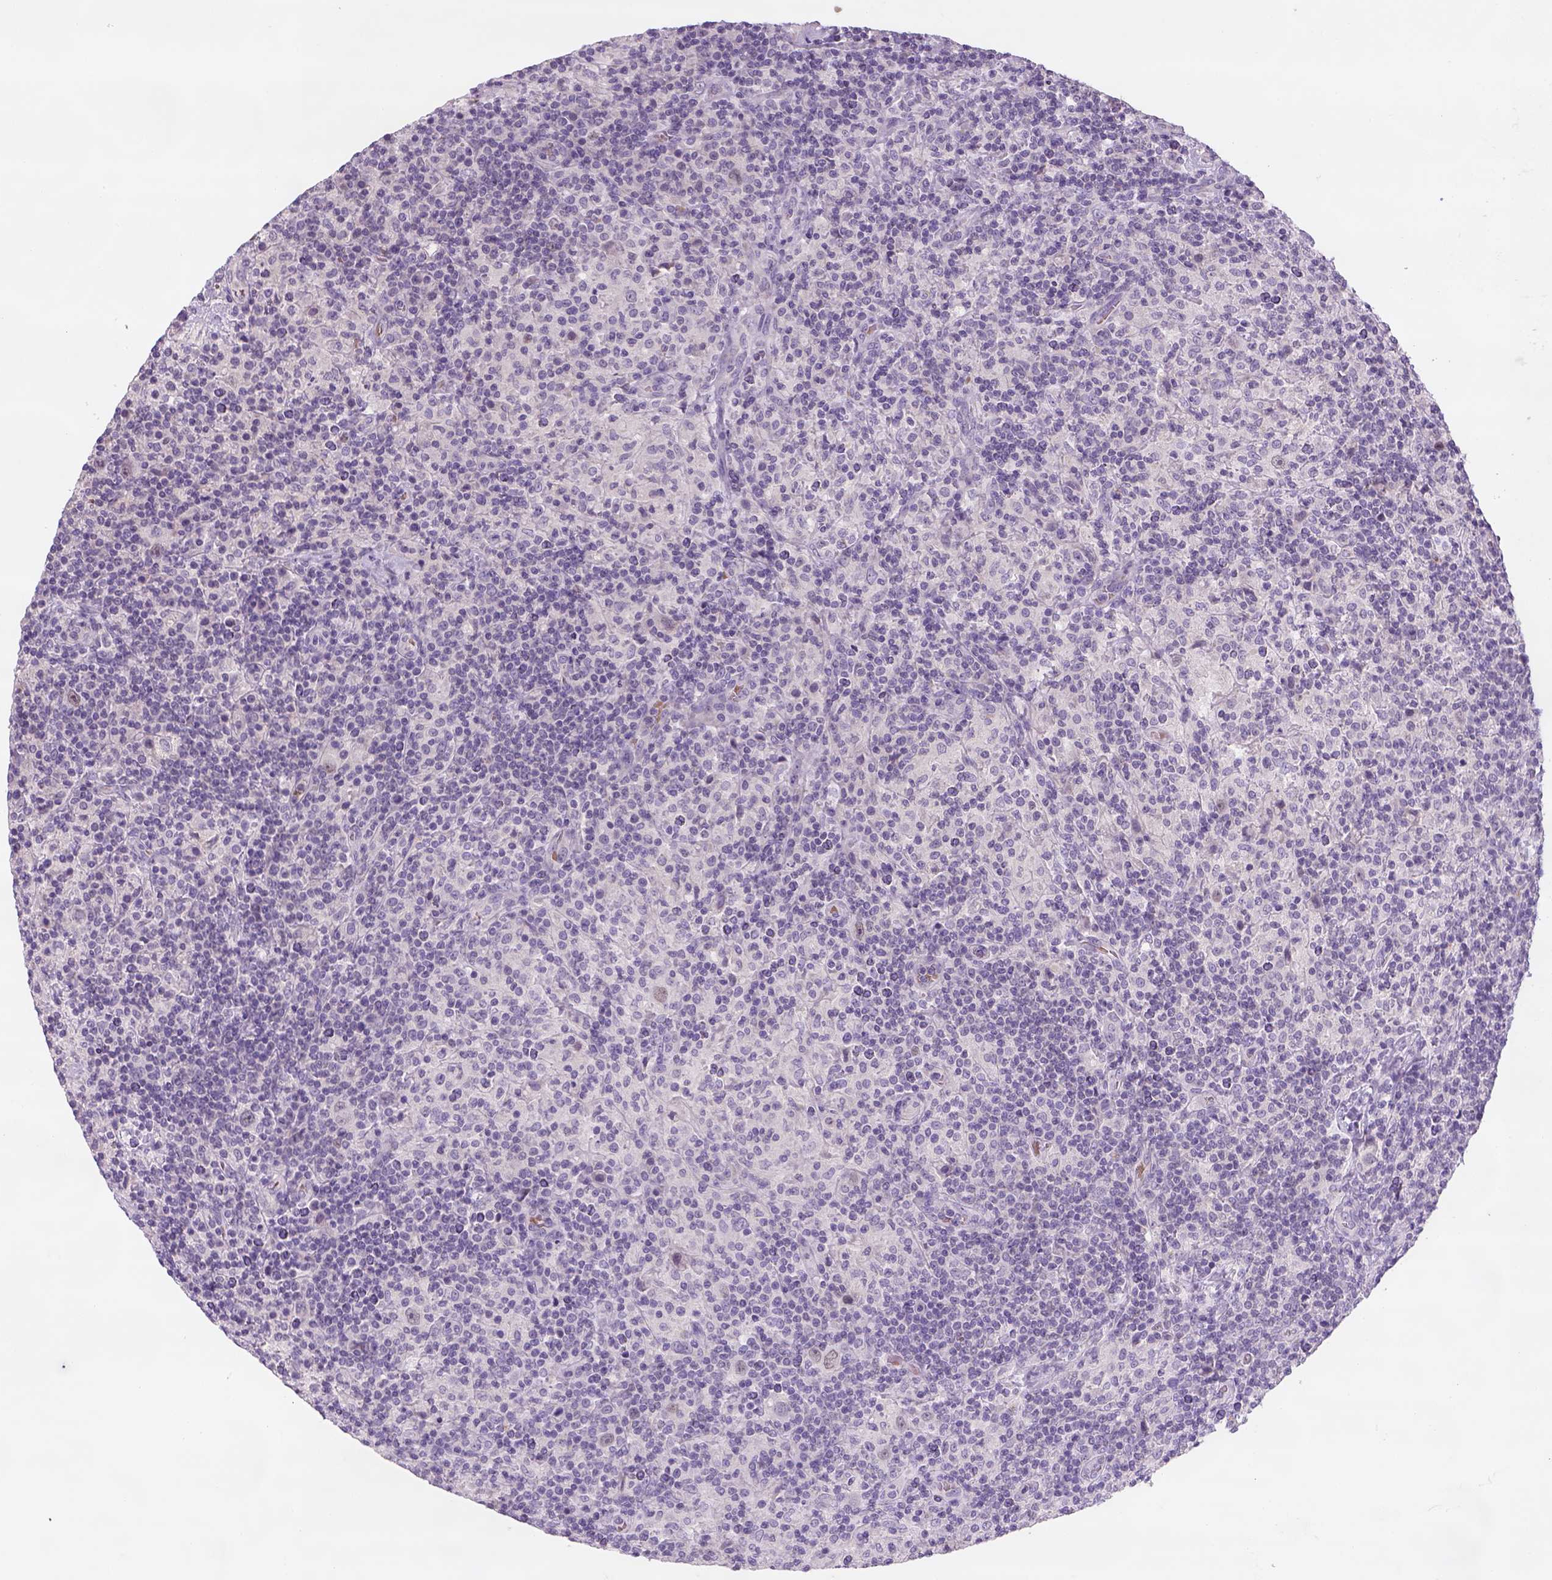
{"staining": {"intensity": "negative", "quantity": "none", "location": "none"}, "tissue": "lymphoma", "cell_type": "Tumor cells", "image_type": "cancer", "snomed": [{"axis": "morphology", "description": "Hodgkin's disease, NOS"}, {"axis": "topography", "description": "Lymph node"}], "caption": "Lymphoma stained for a protein using IHC exhibits no expression tumor cells.", "gene": "ZMAT4", "patient": {"sex": "male", "age": 70}}